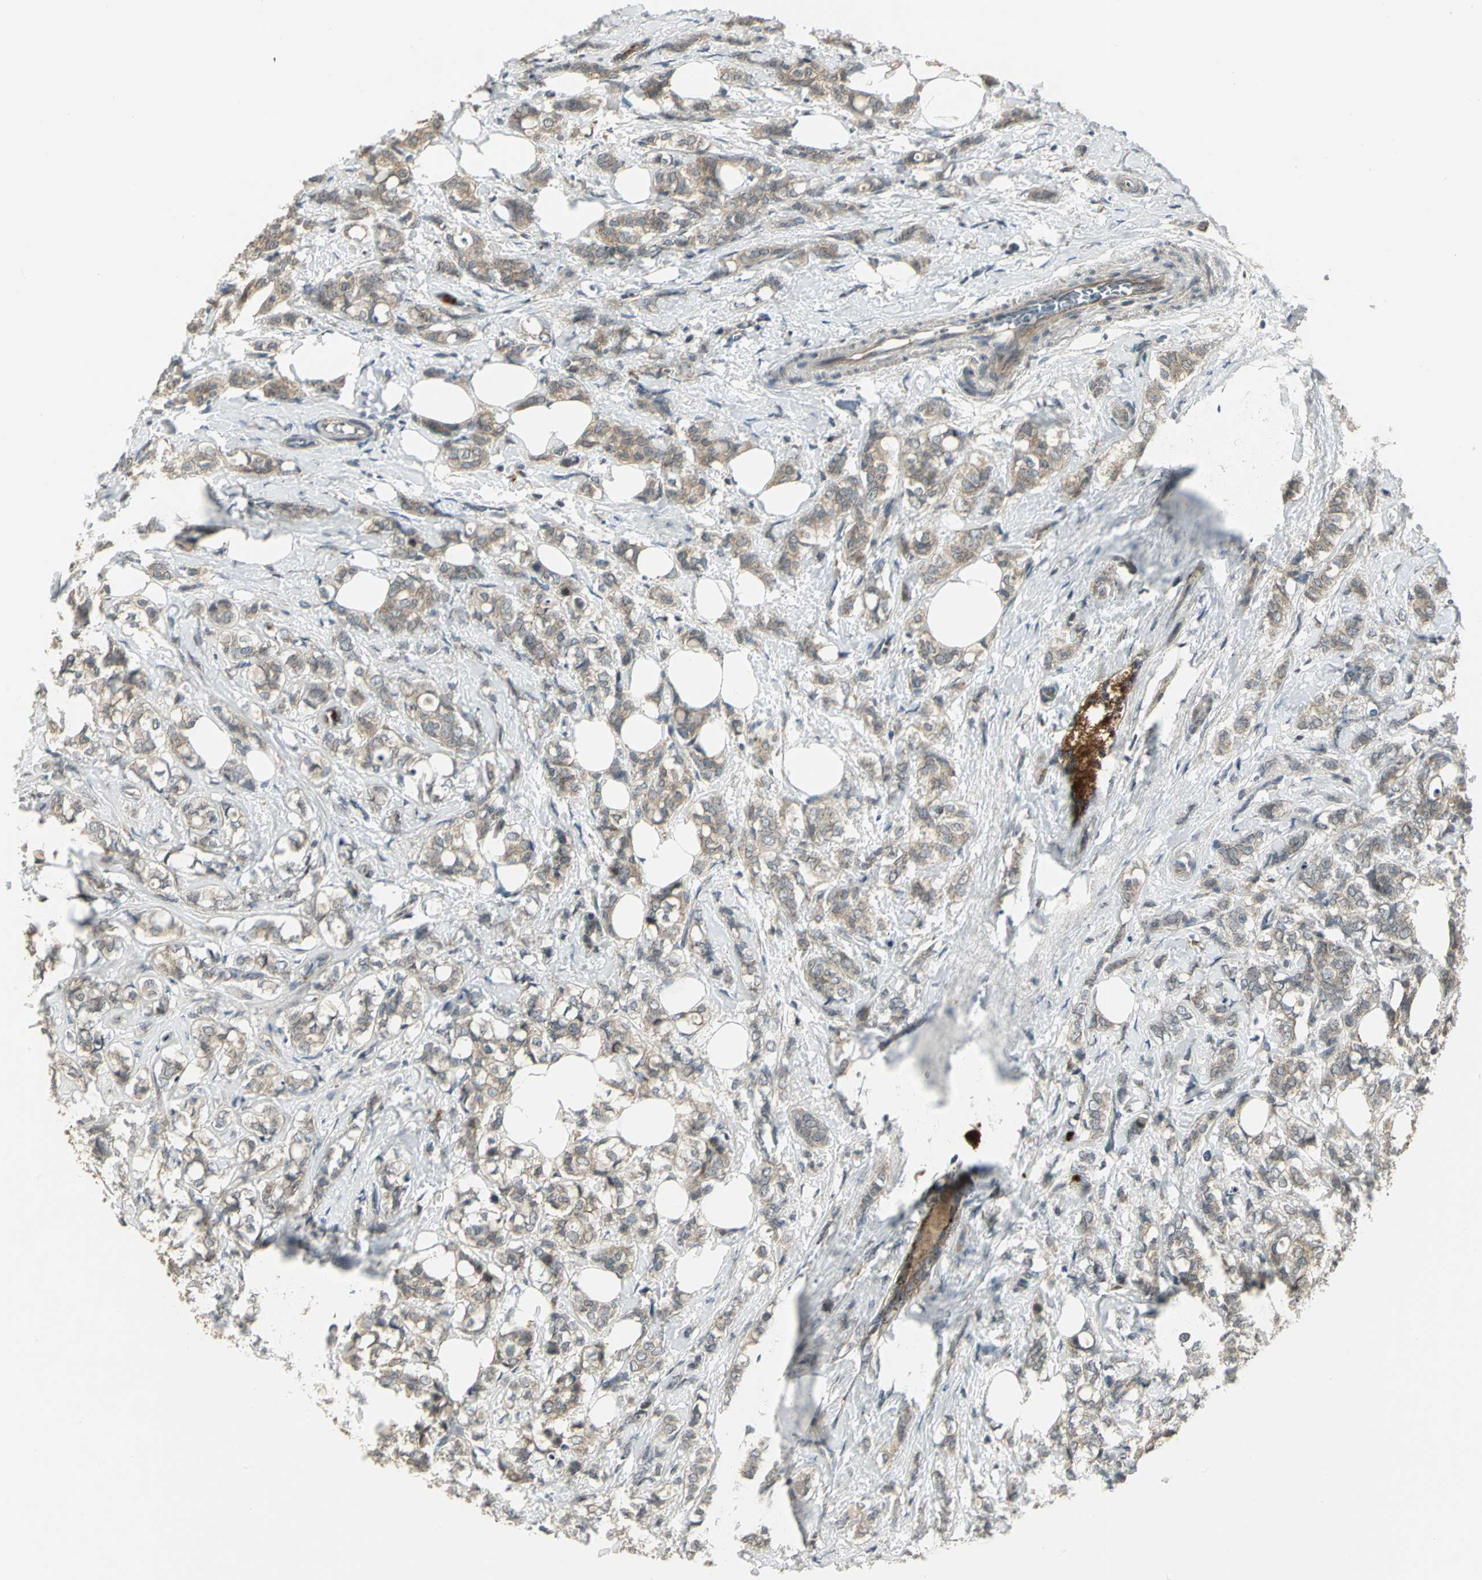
{"staining": {"intensity": "weak", "quantity": ">75%", "location": "cytoplasmic/membranous"}, "tissue": "breast cancer", "cell_type": "Tumor cells", "image_type": "cancer", "snomed": [{"axis": "morphology", "description": "Lobular carcinoma"}, {"axis": "topography", "description": "Breast"}], "caption": "Protein positivity by immunohistochemistry exhibits weak cytoplasmic/membranous staining in approximately >75% of tumor cells in breast cancer.", "gene": "MAPK8IP3", "patient": {"sex": "female", "age": 60}}